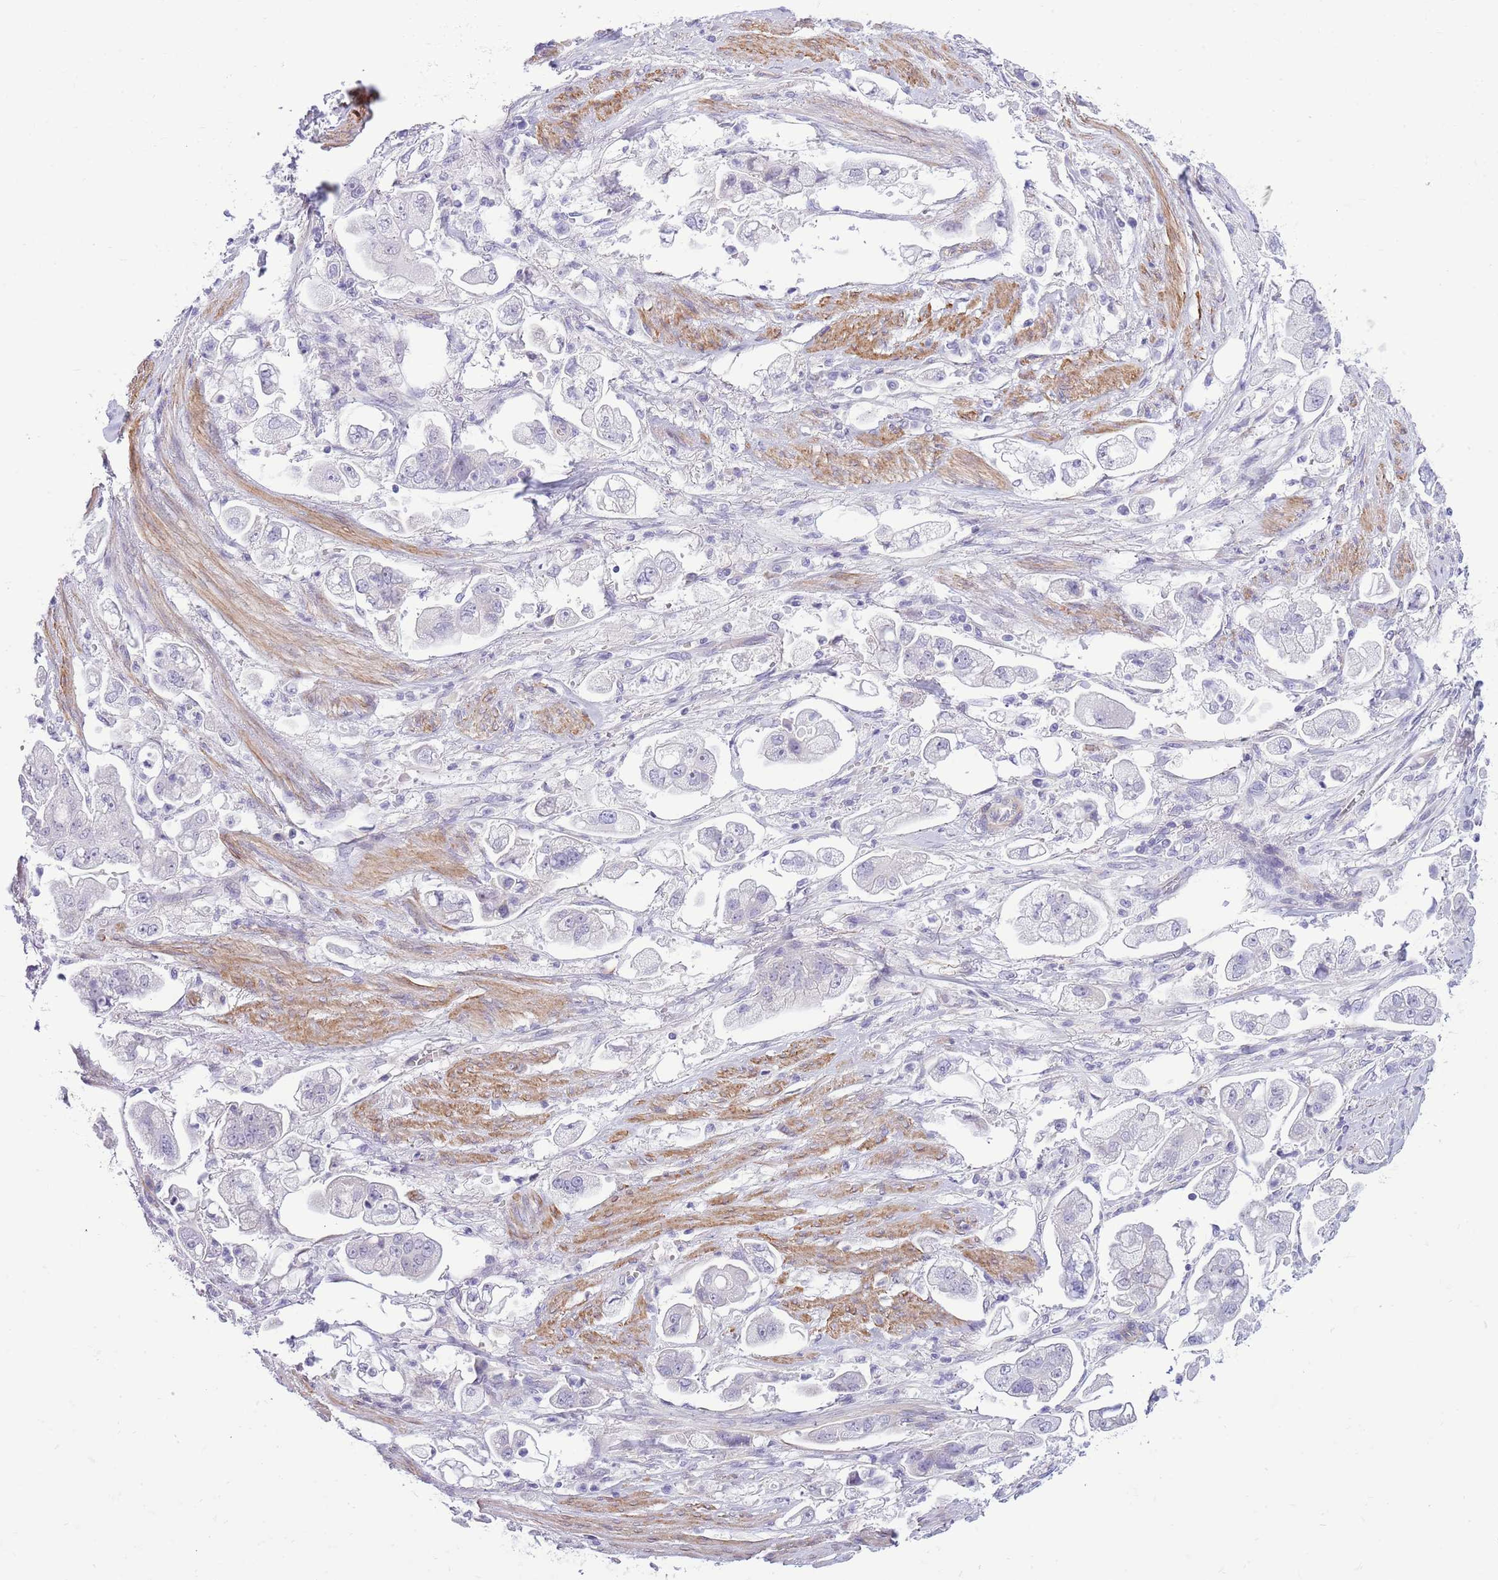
{"staining": {"intensity": "negative", "quantity": "none", "location": "none"}, "tissue": "stomach cancer", "cell_type": "Tumor cells", "image_type": "cancer", "snomed": [{"axis": "morphology", "description": "Adenocarcinoma, NOS"}, {"axis": "topography", "description": "Stomach"}], "caption": "Tumor cells show no significant protein positivity in stomach adenocarcinoma.", "gene": "ZC4H2", "patient": {"sex": "male", "age": 62}}